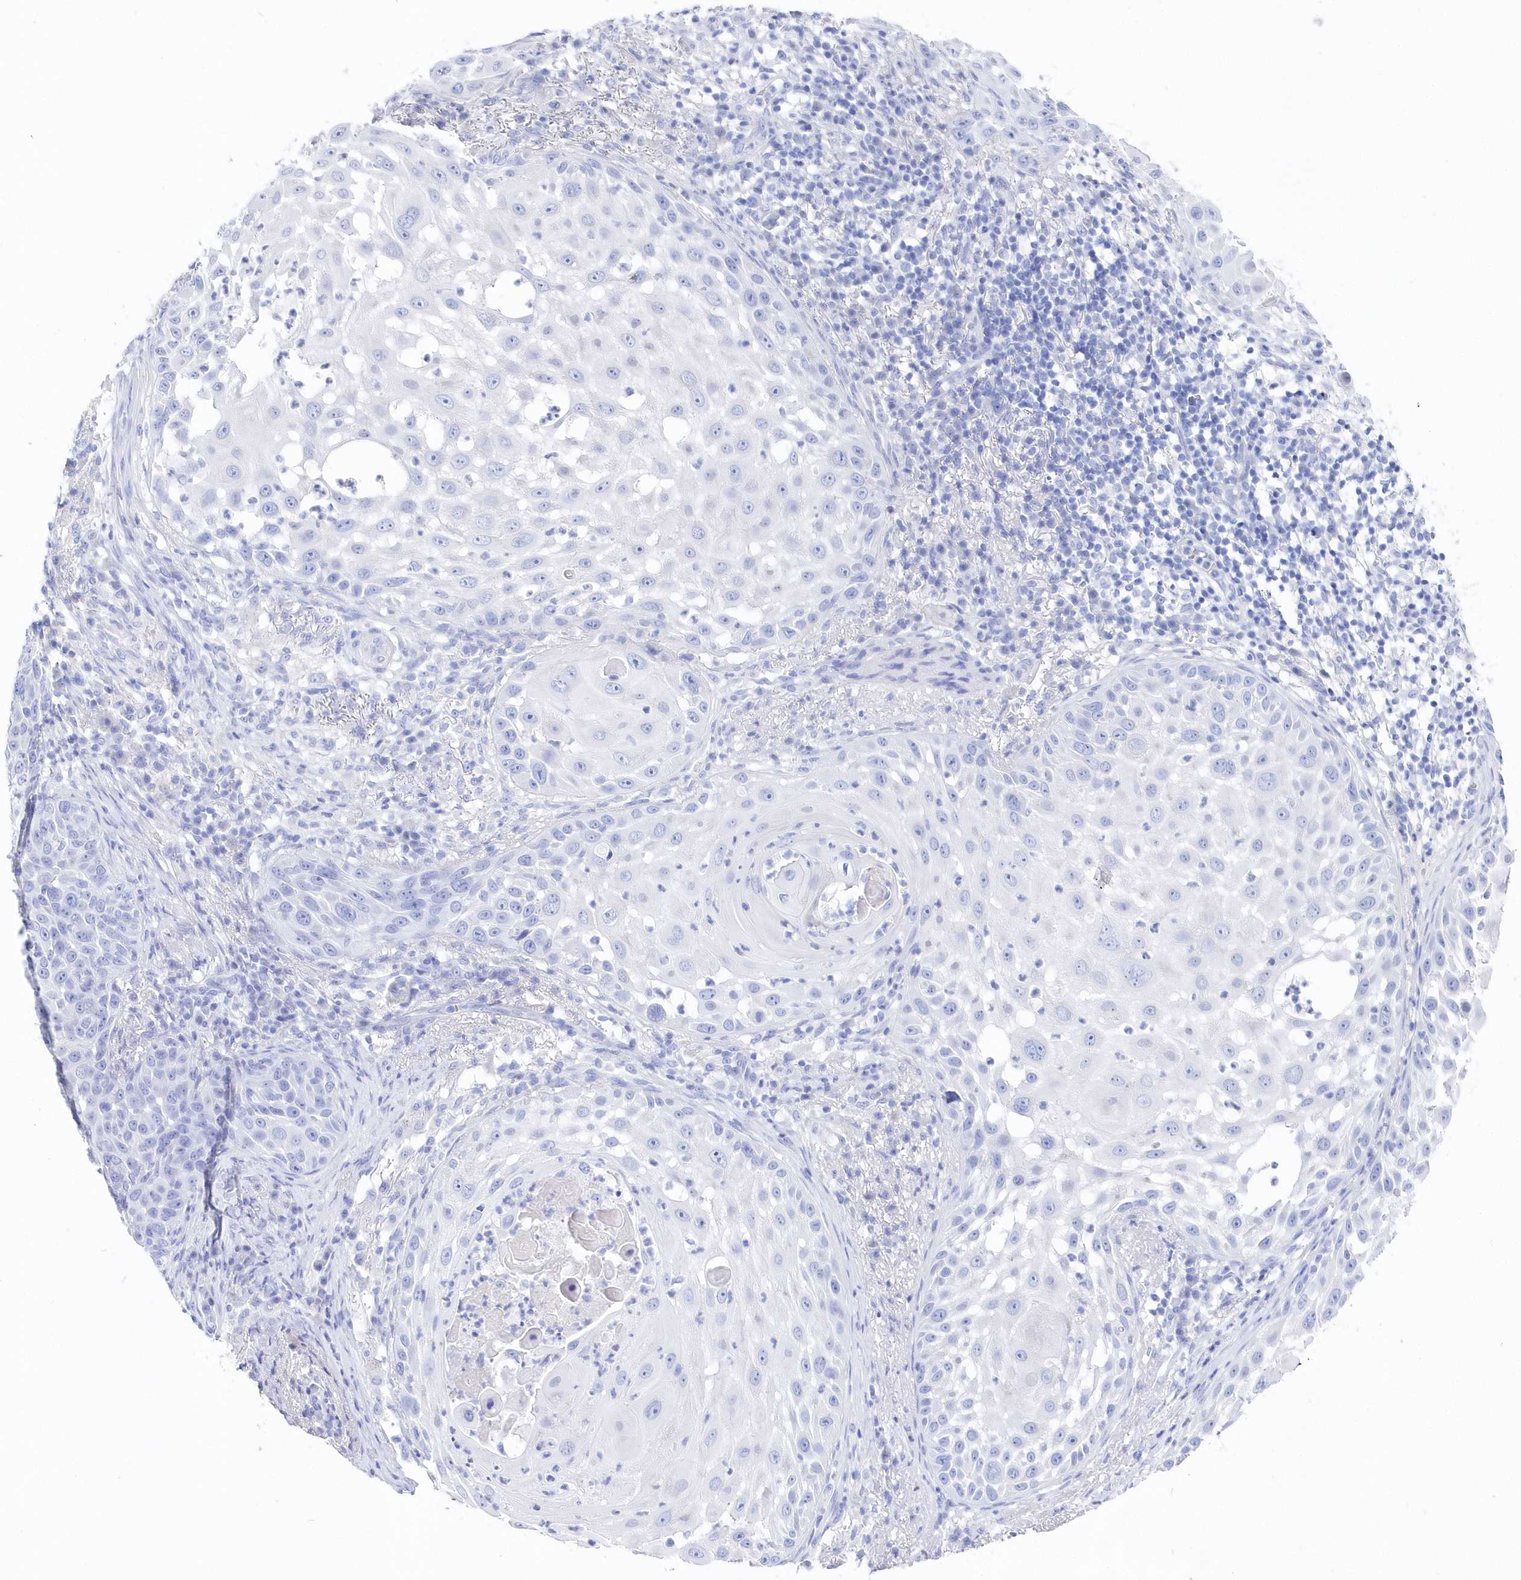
{"staining": {"intensity": "negative", "quantity": "none", "location": "none"}, "tissue": "skin cancer", "cell_type": "Tumor cells", "image_type": "cancer", "snomed": [{"axis": "morphology", "description": "Squamous cell carcinoma, NOS"}, {"axis": "topography", "description": "Skin"}], "caption": "Image shows no significant protein positivity in tumor cells of squamous cell carcinoma (skin).", "gene": "CSNK1G2", "patient": {"sex": "female", "age": 44}}